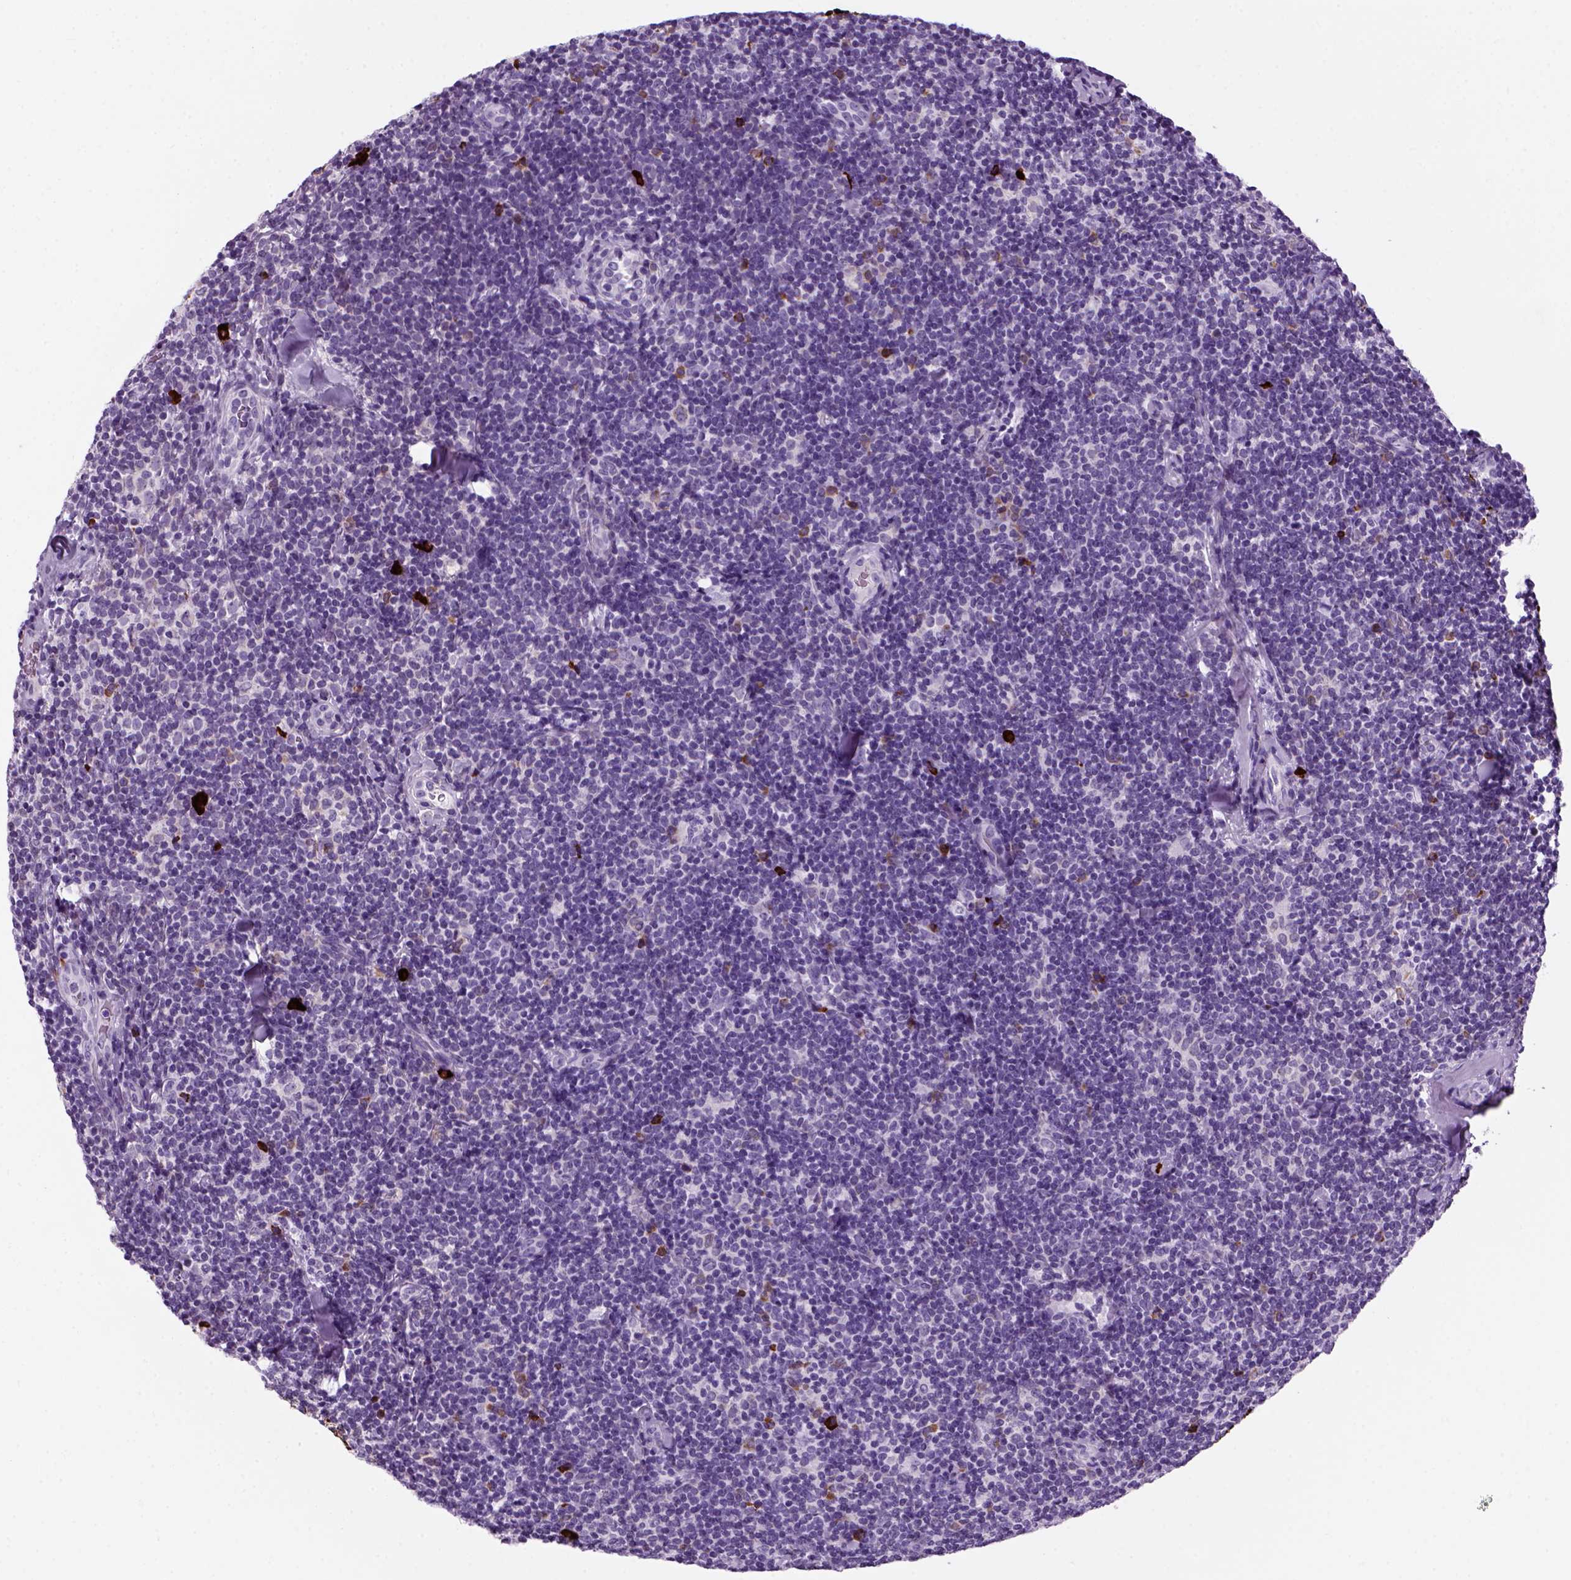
{"staining": {"intensity": "negative", "quantity": "none", "location": "none"}, "tissue": "lymphoma", "cell_type": "Tumor cells", "image_type": "cancer", "snomed": [{"axis": "morphology", "description": "Malignant lymphoma, non-Hodgkin's type, Low grade"}, {"axis": "topography", "description": "Lymph node"}], "caption": "Lymphoma was stained to show a protein in brown. There is no significant staining in tumor cells.", "gene": "MZB1", "patient": {"sex": "female", "age": 56}}